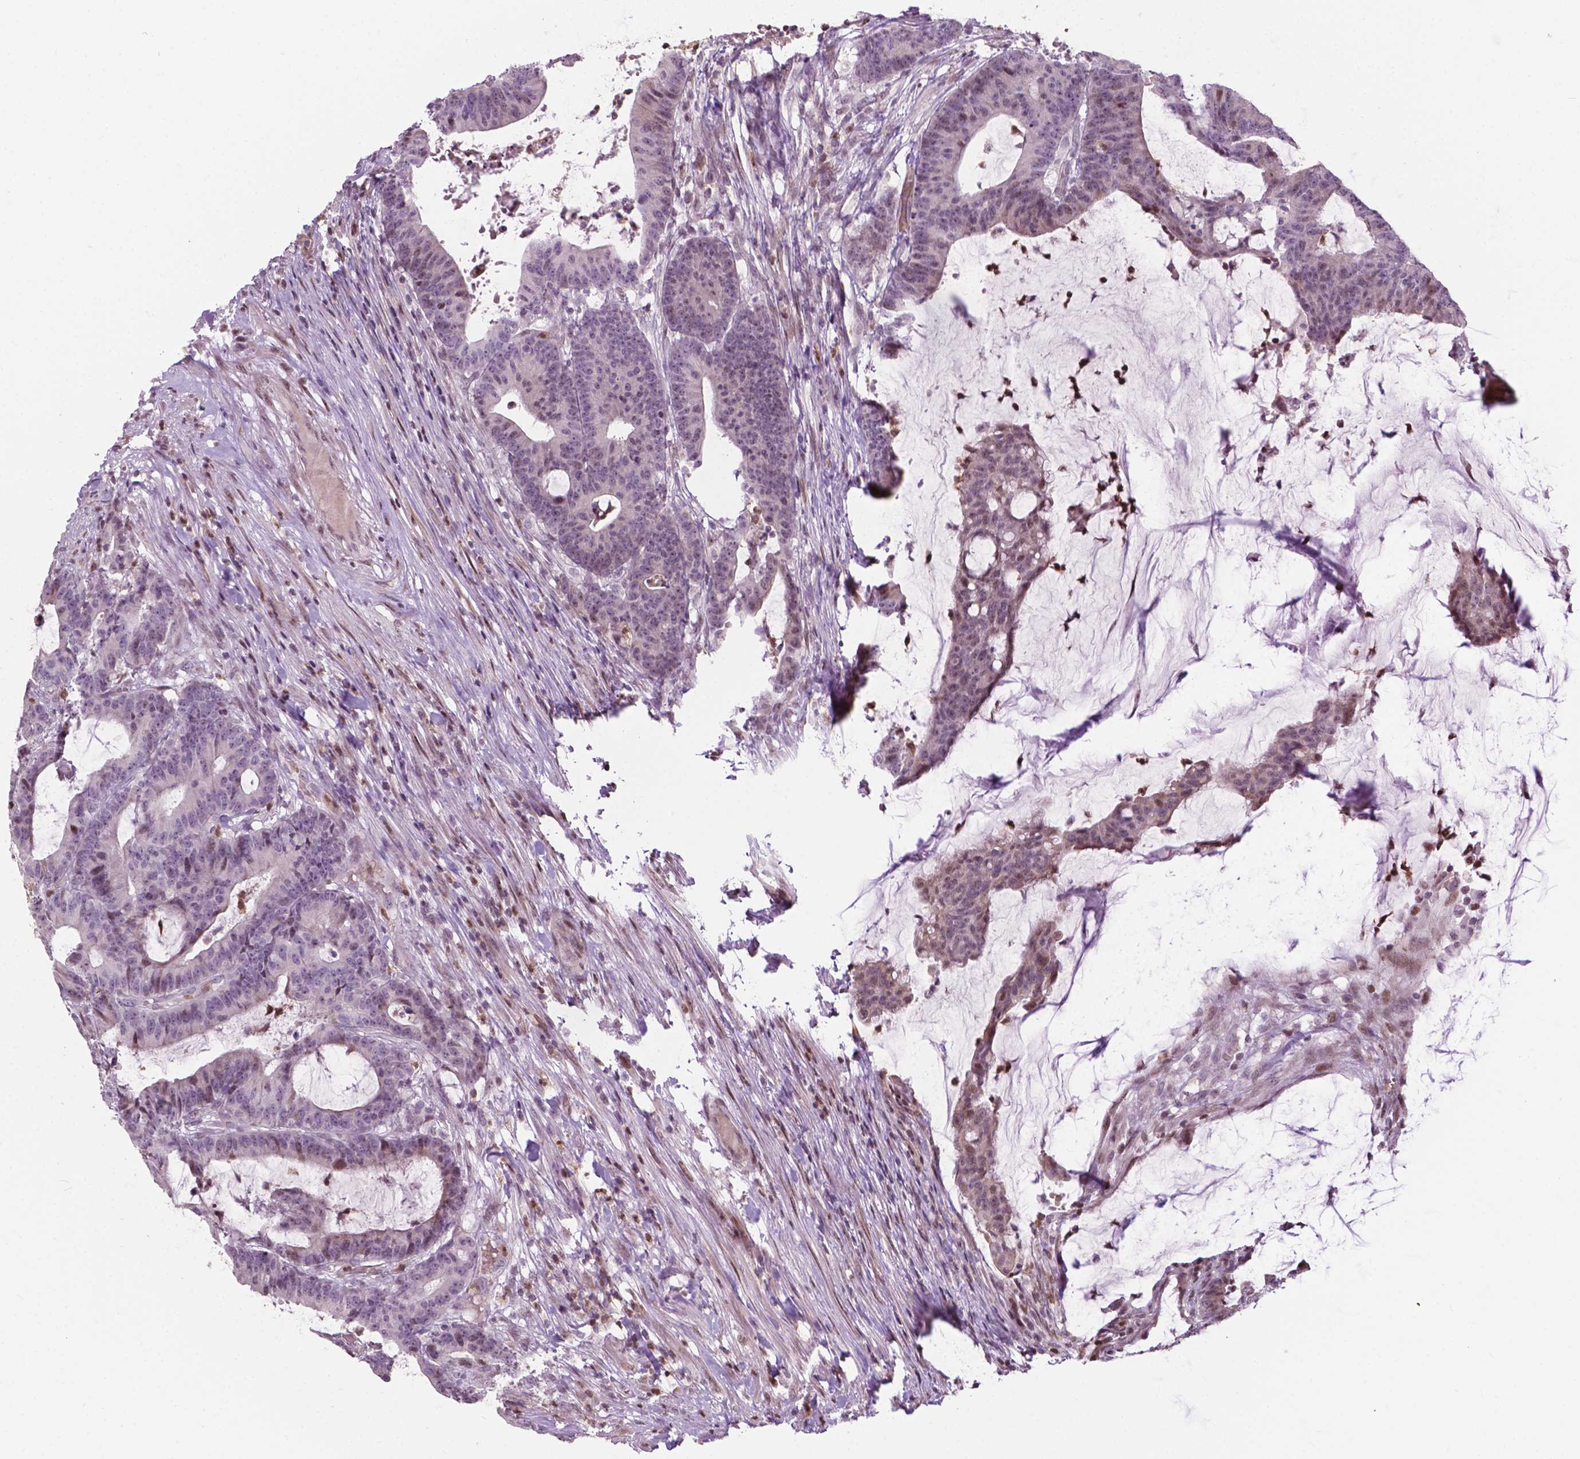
{"staining": {"intensity": "negative", "quantity": "none", "location": "none"}, "tissue": "colorectal cancer", "cell_type": "Tumor cells", "image_type": "cancer", "snomed": [{"axis": "morphology", "description": "Adenocarcinoma, NOS"}, {"axis": "topography", "description": "Colon"}], "caption": "High magnification brightfield microscopy of adenocarcinoma (colorectal) stained with DAB (brown) and counterstained with hematoxylin (blue): tumor cells show no significant staining.", "gene": "PTPN18", "patient": {"sex": "female", "age": 78}}